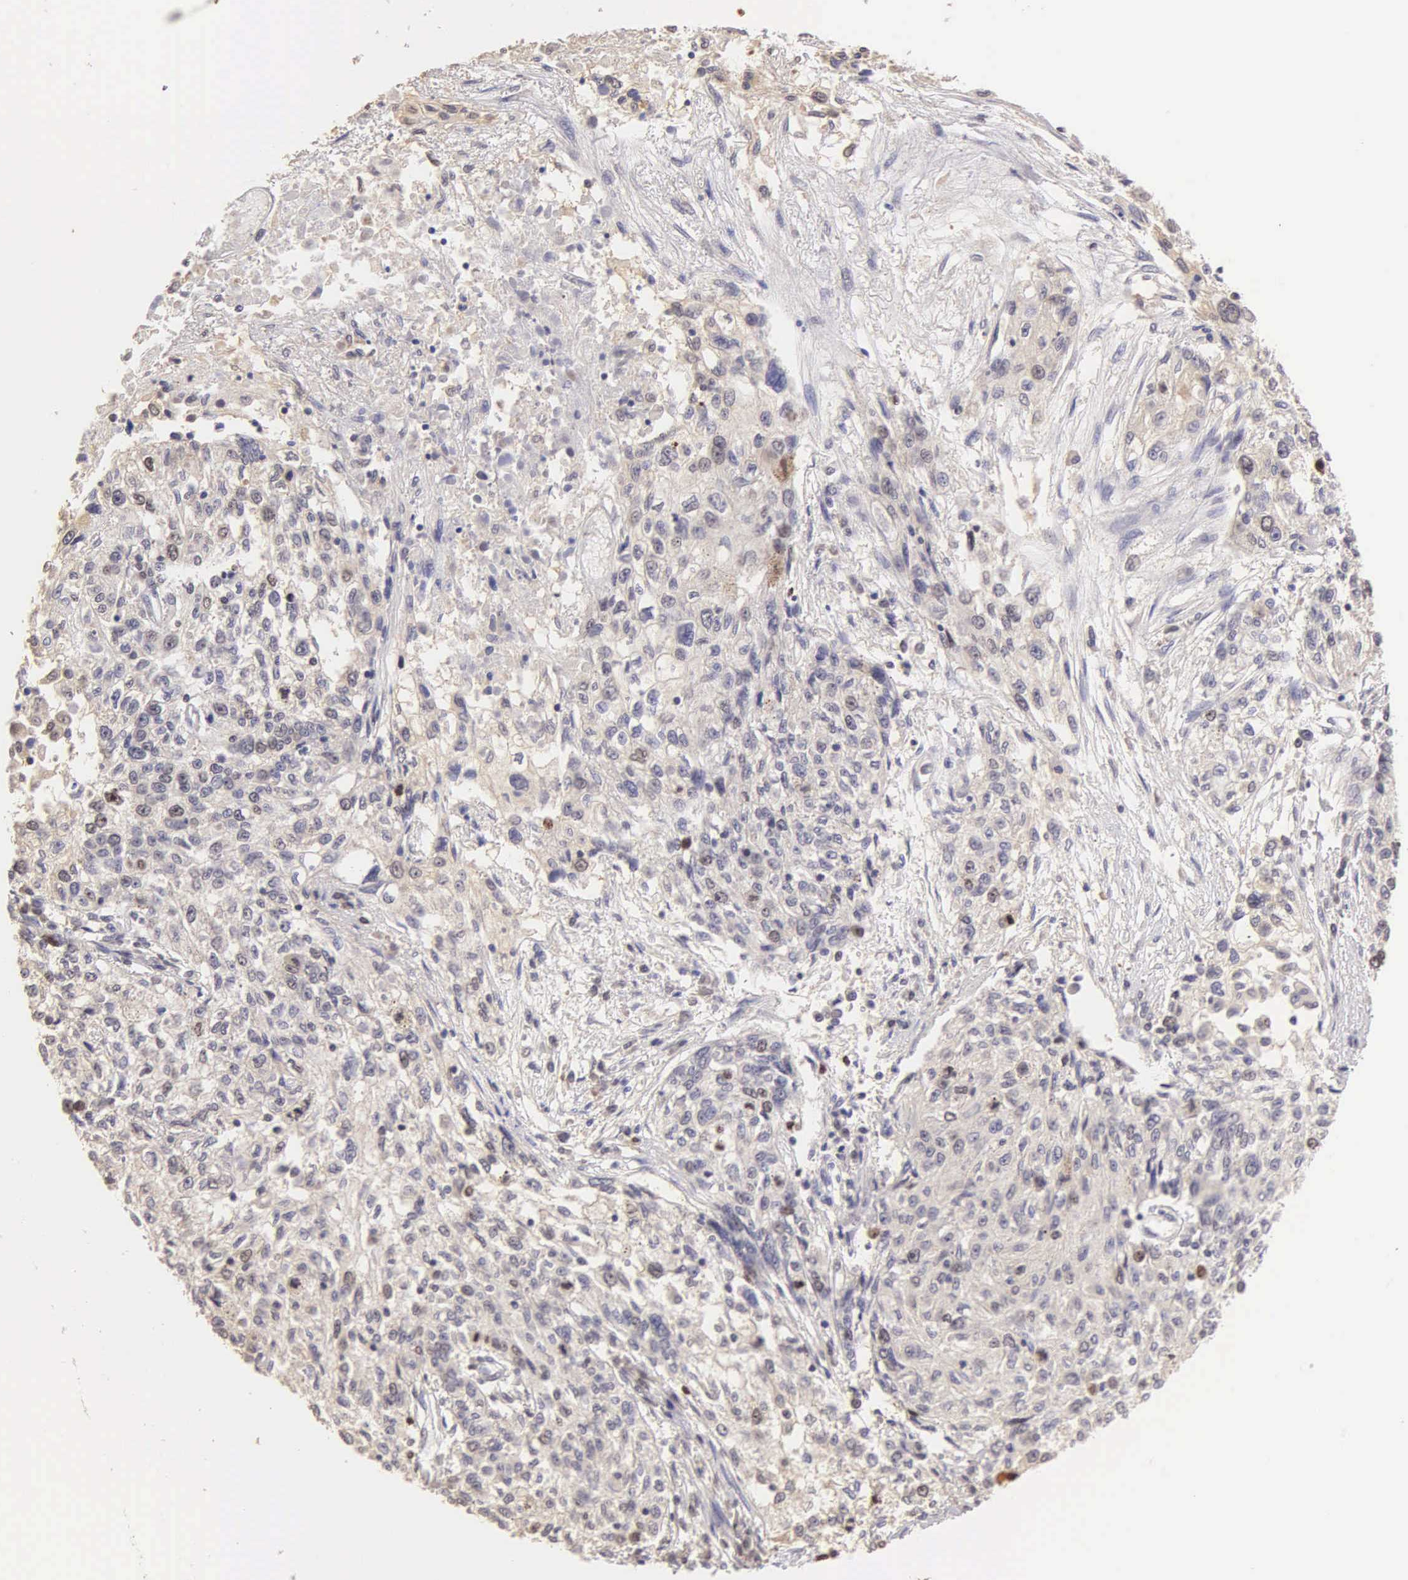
{"staining": {"intensity": "moderate", "quantity": "<25%", "location": "nuclear"}, "tissue": "cervical cancer", "cell_type": "Tumor cells", "image_type": "cancer", "snomed": [{"axis": "morphology", "description": "Squamous cell carcinoma, NOS"}, {"axis": "topography", "description": "Cervix"}], "caption": "A photomicrograph of squamous cell carcinoma (cervical) stained for a protein displays moderate nuclear brown staining in tumor cells.", "gene": "MKI67", "patient": {"sex": "female", "age": 57}}